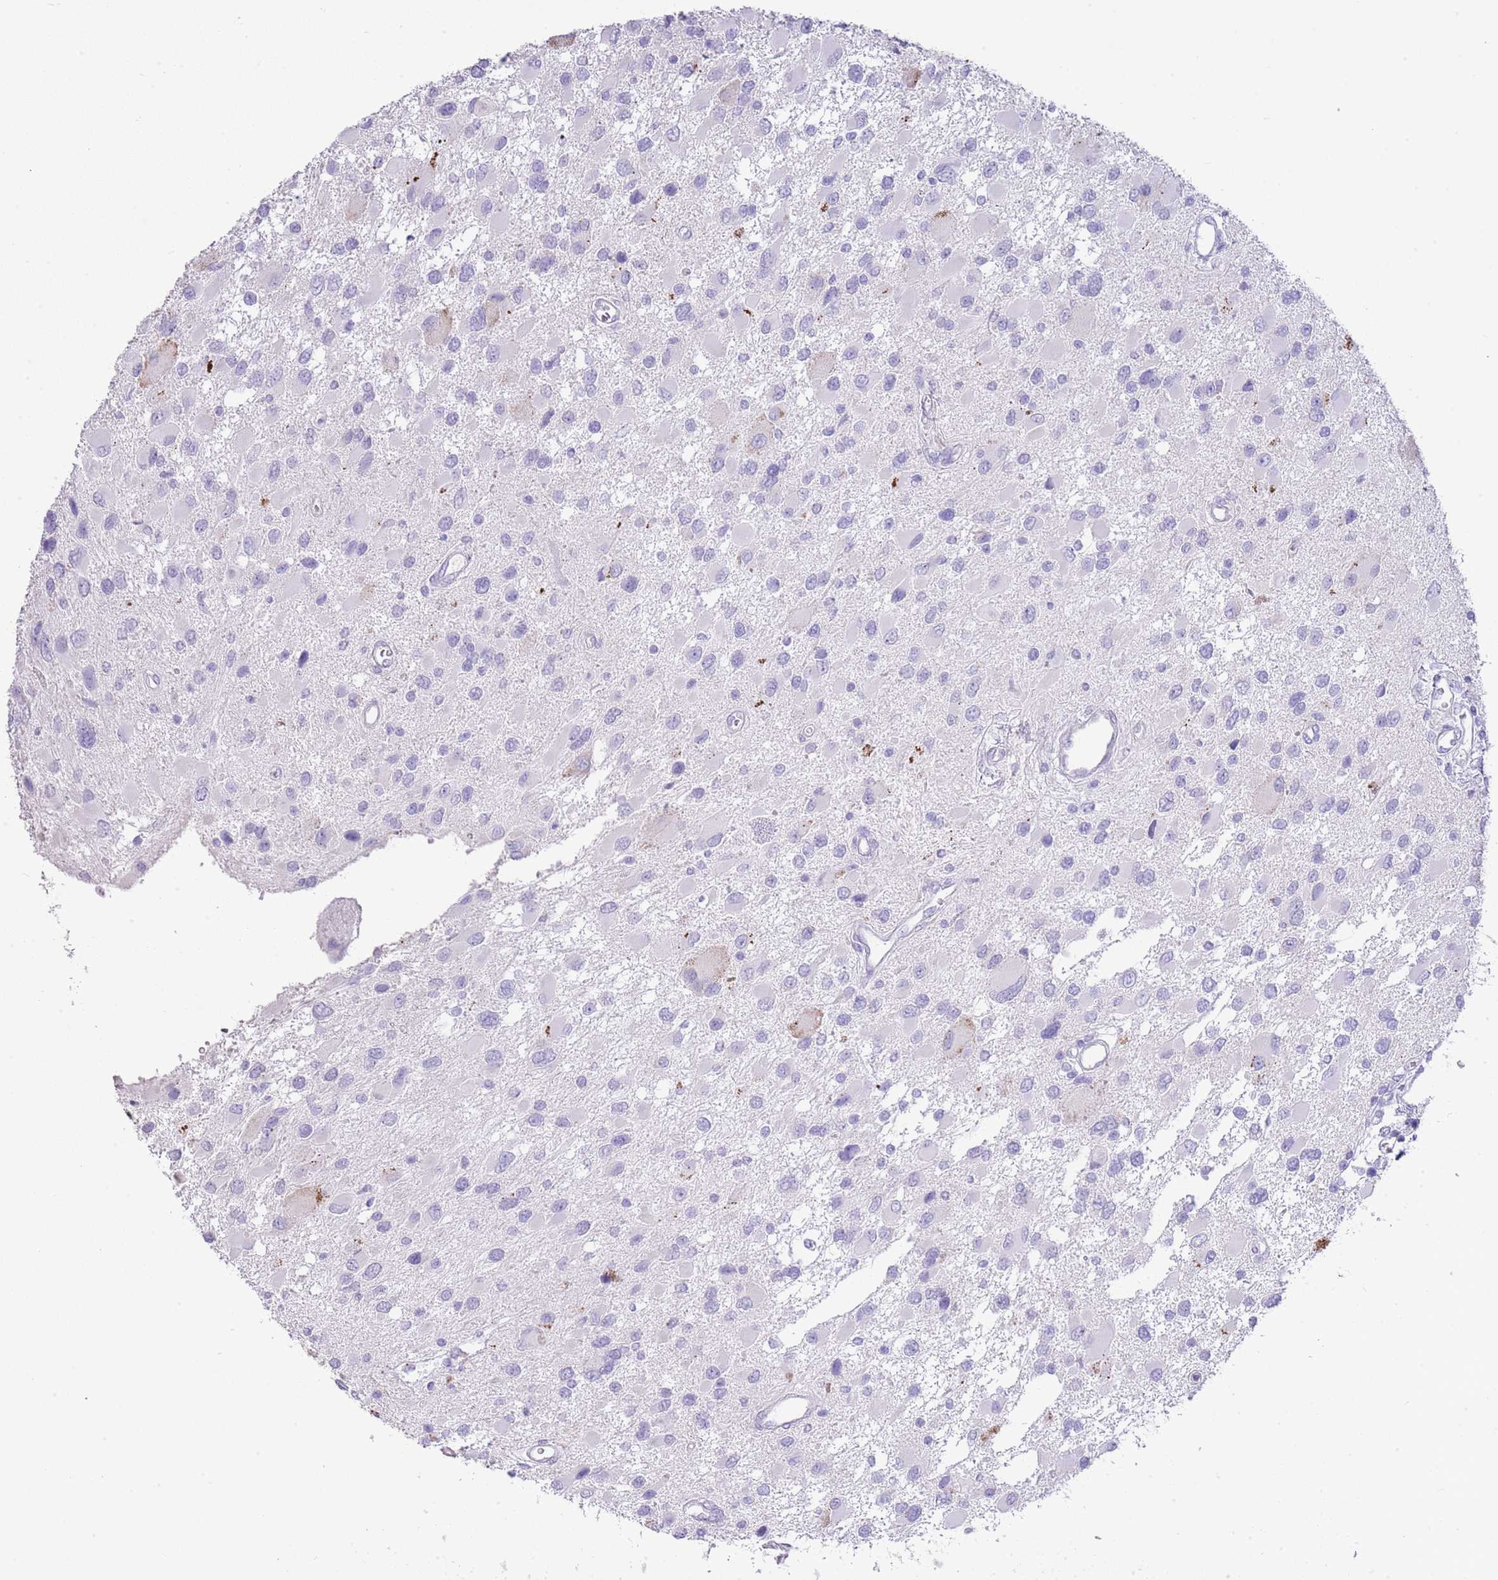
{"staining": {"intensity": "negative", "quantity": "none", "location": "none"}, "tissue": "glioma", "cell_type": "Tumor cells", "image_type": "cancer", "snomed": [{"axis": "morphology", "description": "Glioma, malignant, High grade"}, {"axis": "topography", "description": "Brain"}], "caption": "Immunohistochemistry (IHC) photomicrograph of malignant high-grade glioma stained for a protein (brown), which displays no positivity in tumor cells. The staining is performed using DAB (3,3'-diaminobenzidine) brown chromogen with nuclei counter-stained in using hematoxylin.", "gene": "OR2Z1", "patient": {"sex": "male", "age": 53}}